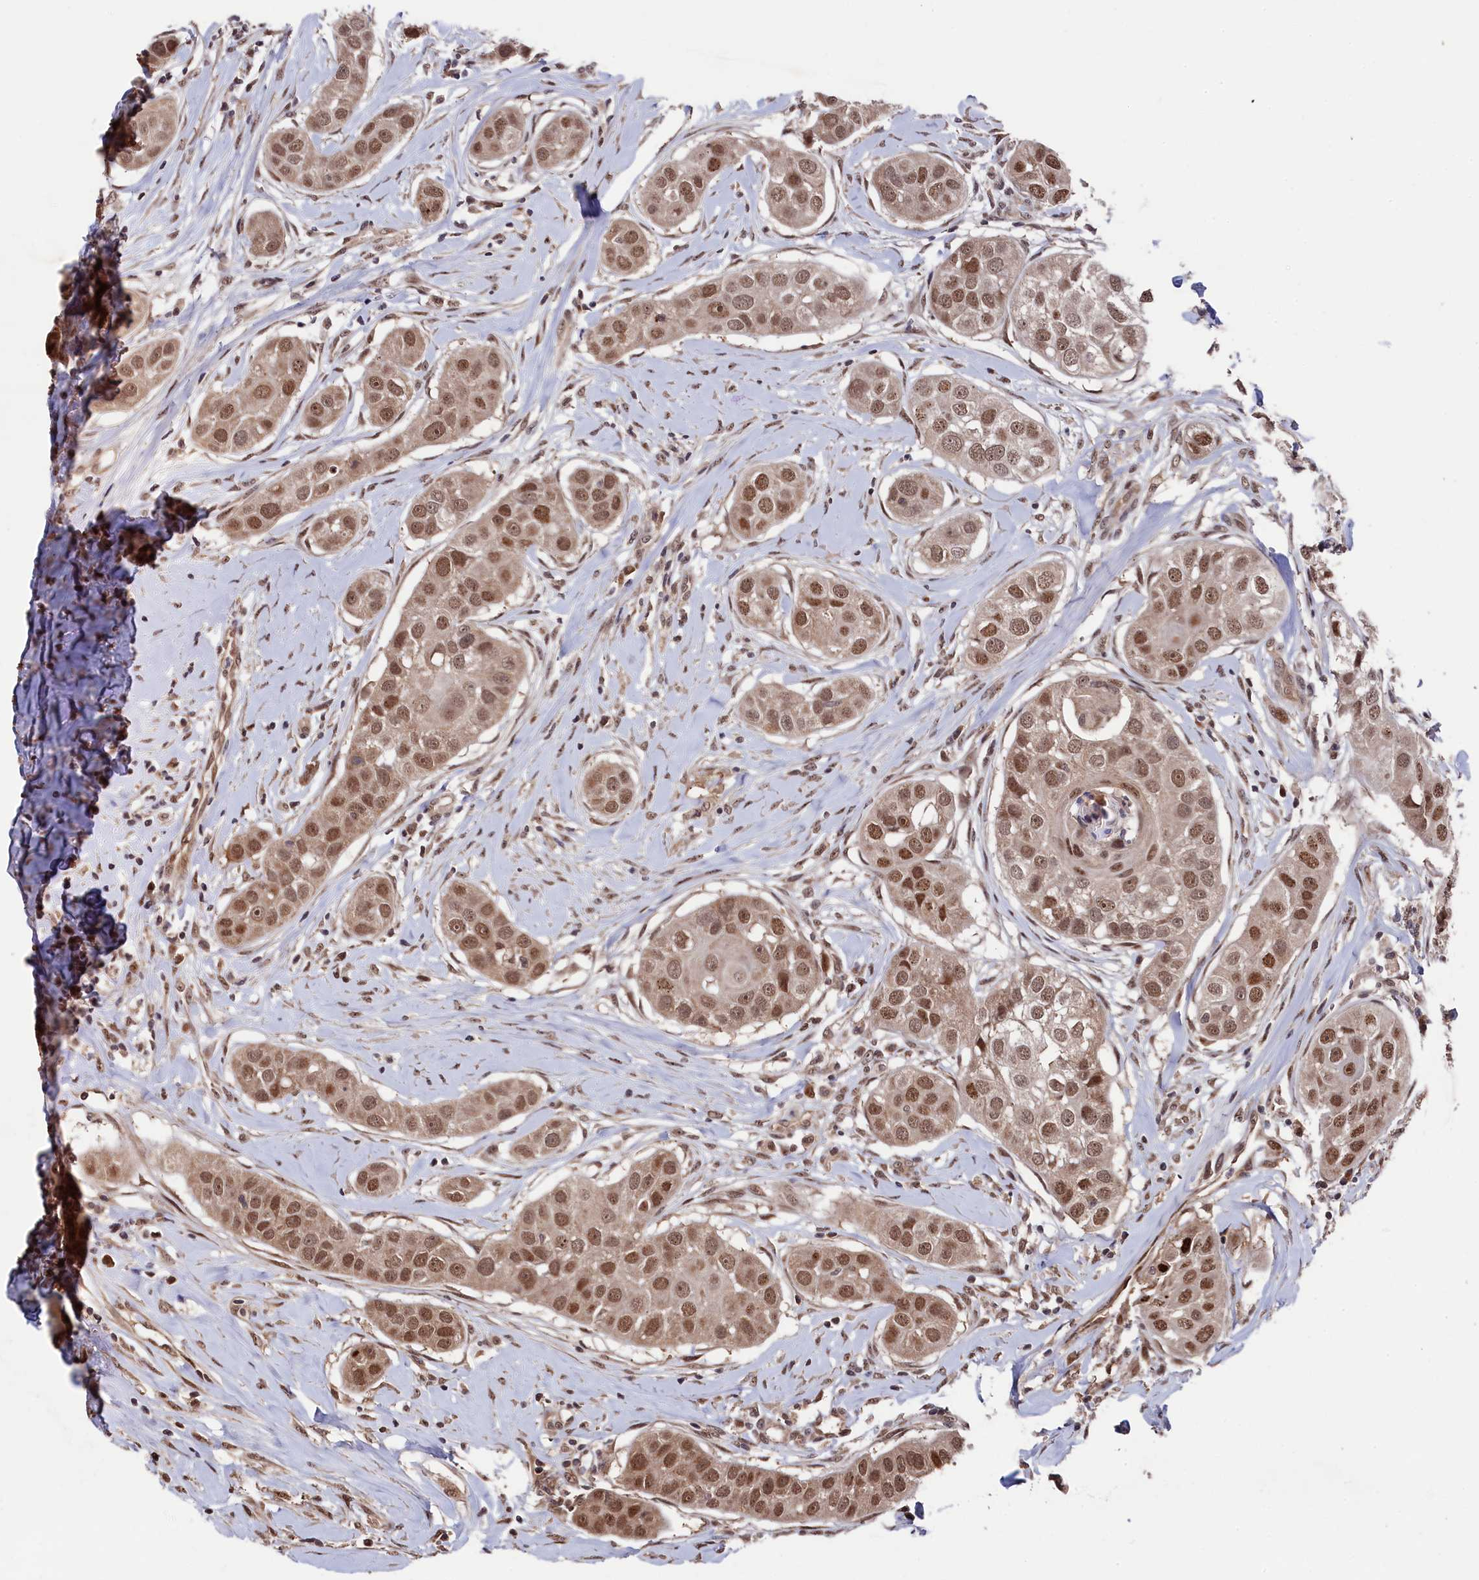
{"staining": {"intensity": "moderate", "quantity": ">75%", "location": "cytoplasmic/membranous,nuclear"}, "tissue": "head and neck cancer", "cell_type": "Tumor cells", "image_type": "cancer", "snomed": [{"axis": "morphology", "description": "Normal tissue, NOS"}, {"axis": "morphology", "description": "Squamous cell carcinoma, NOS"}, {"axis": "topography", "description": "Skeletal muscle"}, {"axis": "topography", "description": "Head-Neck"}], "caption": "This photomicrograph shows immunohistochemistry staining of human head and neck squamous cell carcinoma, with medium moderate cytoplasmic/membranous and nuclear positivity in approximately >75% of tumor cells.", "gene": "CLPX", "patient": {"sex": "male", "age": 51}}